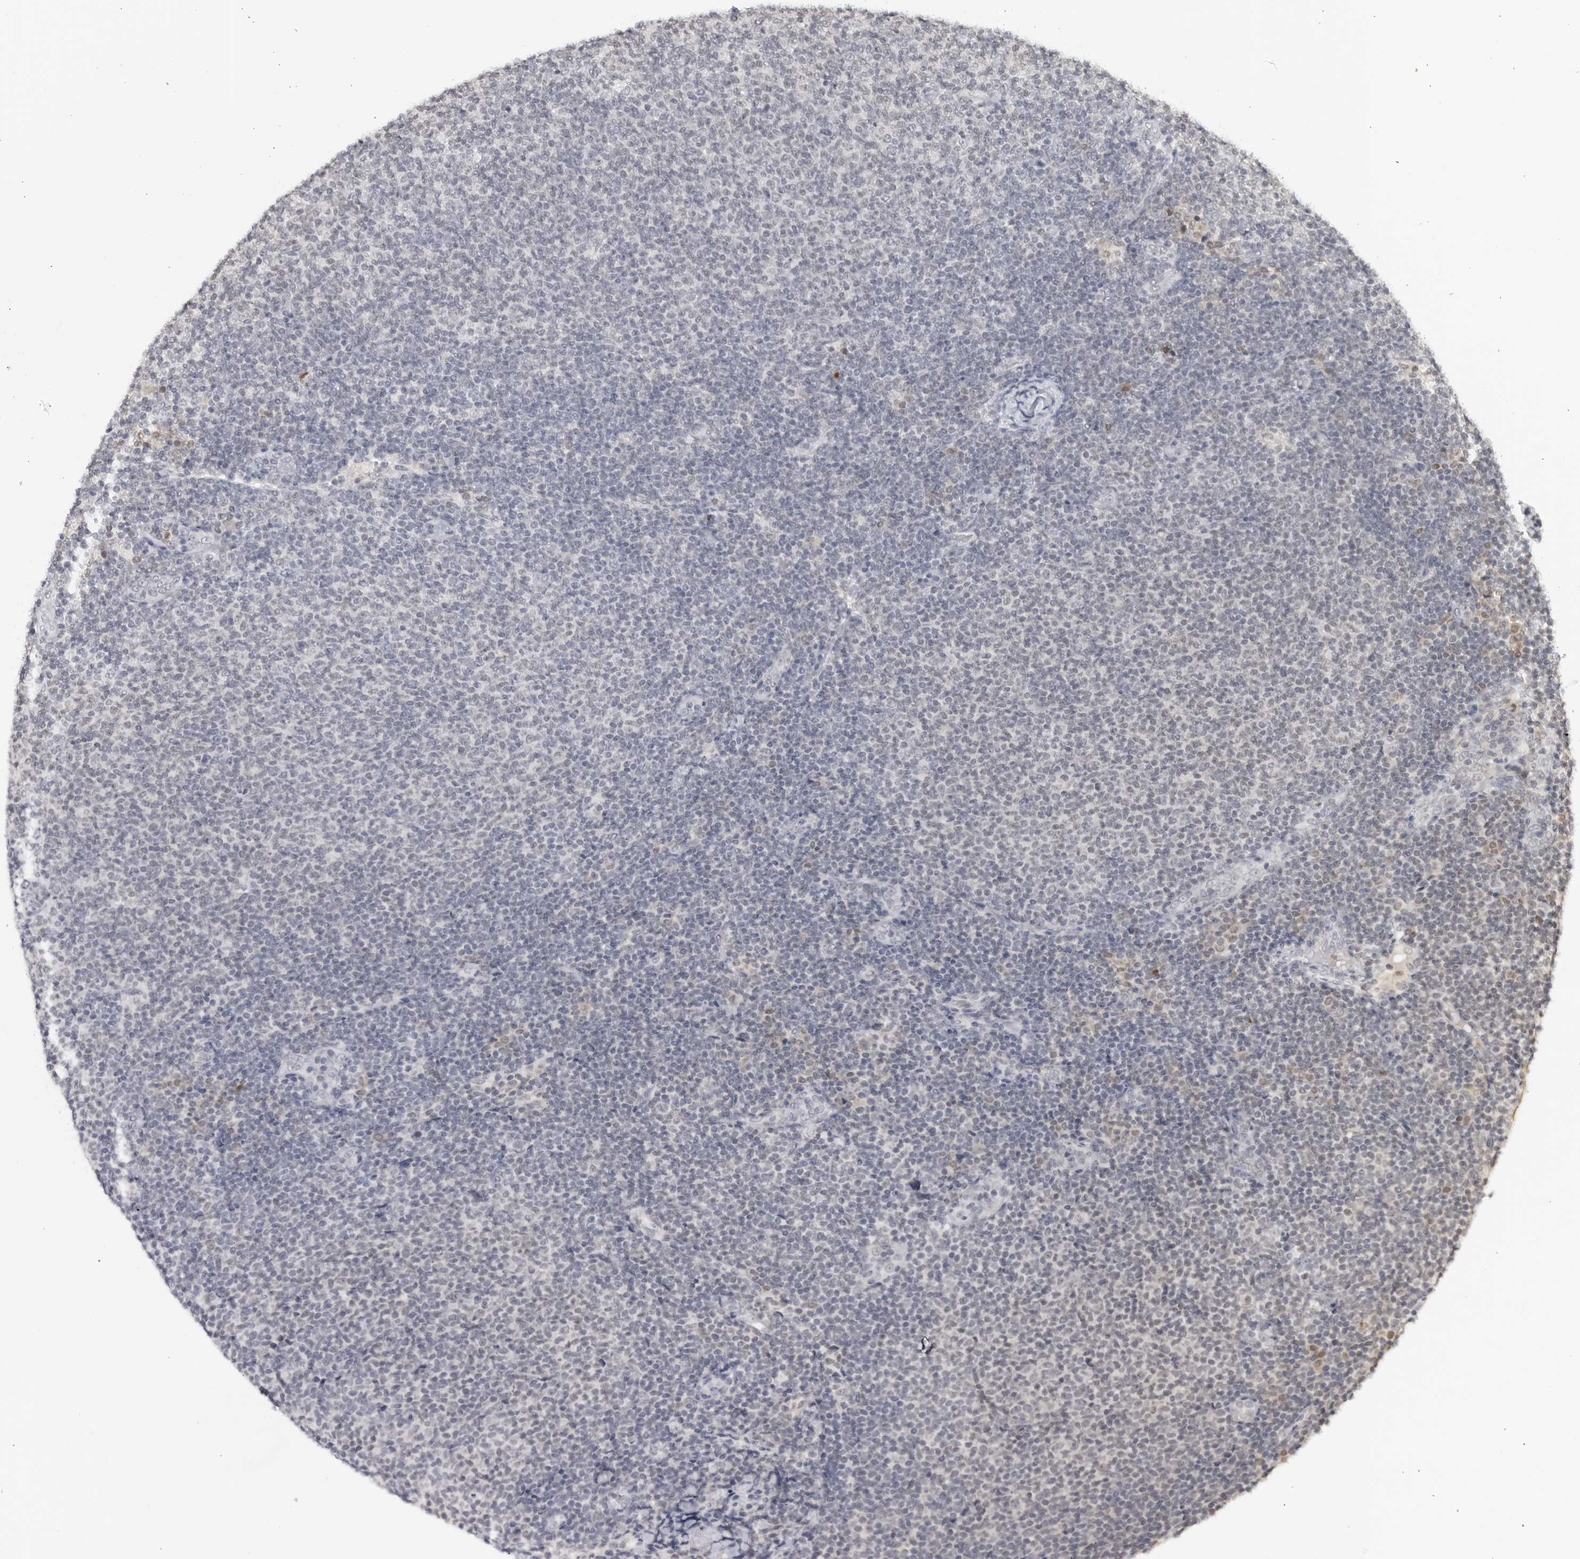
{"staining": {"intensity": "negative", "quantity": "none", "location": "none"}, "tissue": "lymphoma", "cell_type": "Tumor cells", "image_type": "cancer", "snomed": [{"axis": "morphology", "description": "Malignant lymphoma, non-Hodgkin's type, Low grade"}, {"axis": "topography", "description": "Lymph node"}], "caption": "DAB (3,3'-diaminobenzidine) immunohistochemical staining of human lymphoma demonstrates no significant staining in tumor cells.", "gene": "RAB11FIP3", "patient": {"sex": "male", "age": 66}}